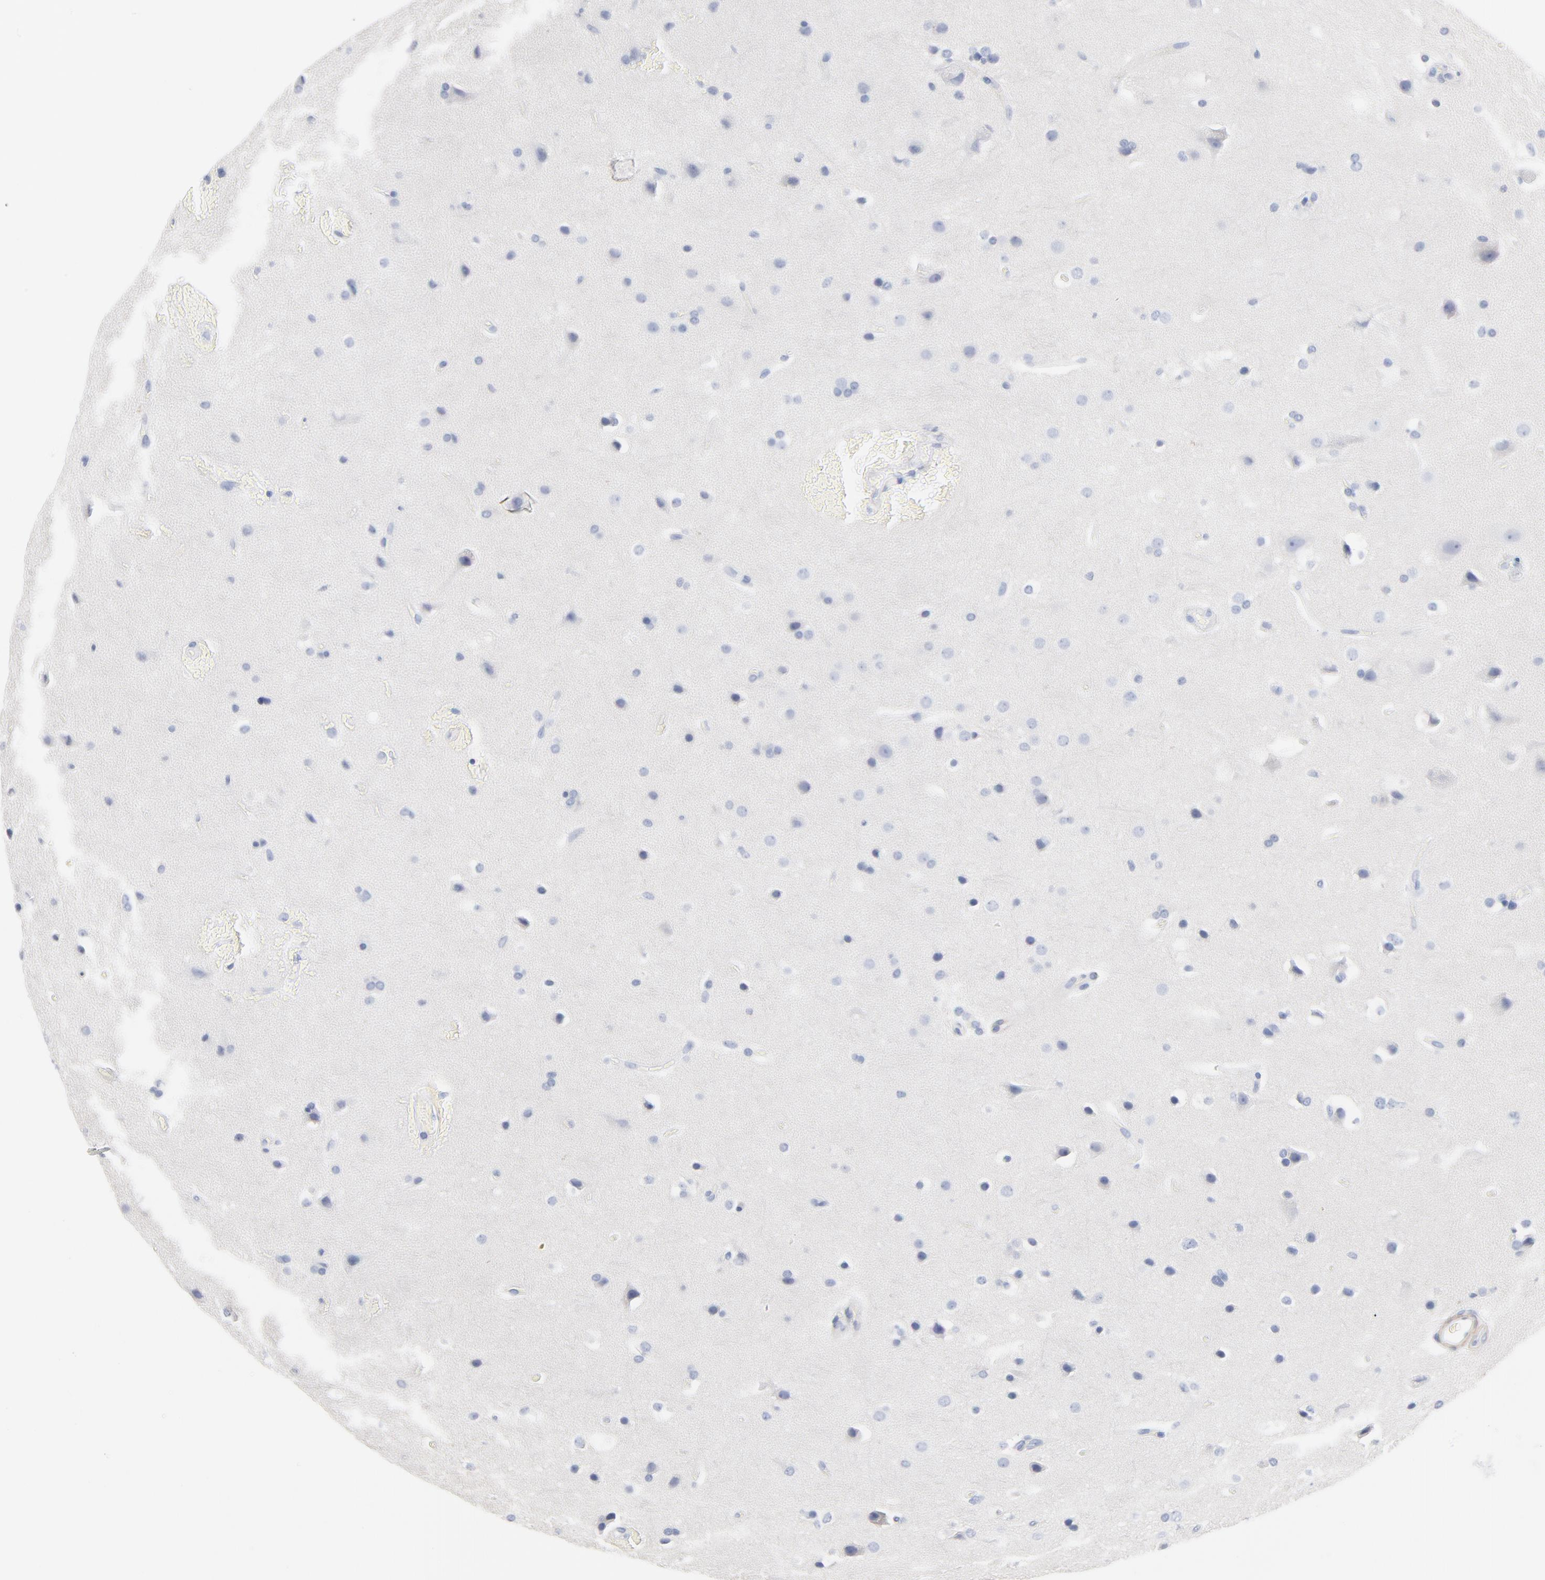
{"staining": {"intensity": "negative", "quantity": "none", "location": "none"}, "tissue": "glioma", "cell_type": "Tumor cells", "image_type": "cancer", "snomed": [{"axis": "morphology", "description": "Glioma, malignant, Low grade"}, {"axis": "topography", "description": "Cerebral cortex"}], "caption": "Tumor cells are negative for brown protein staining in low-grade glioma (malignant).", "gene": "AGTR1", "patient": {"sex": "female", "age": 47}}